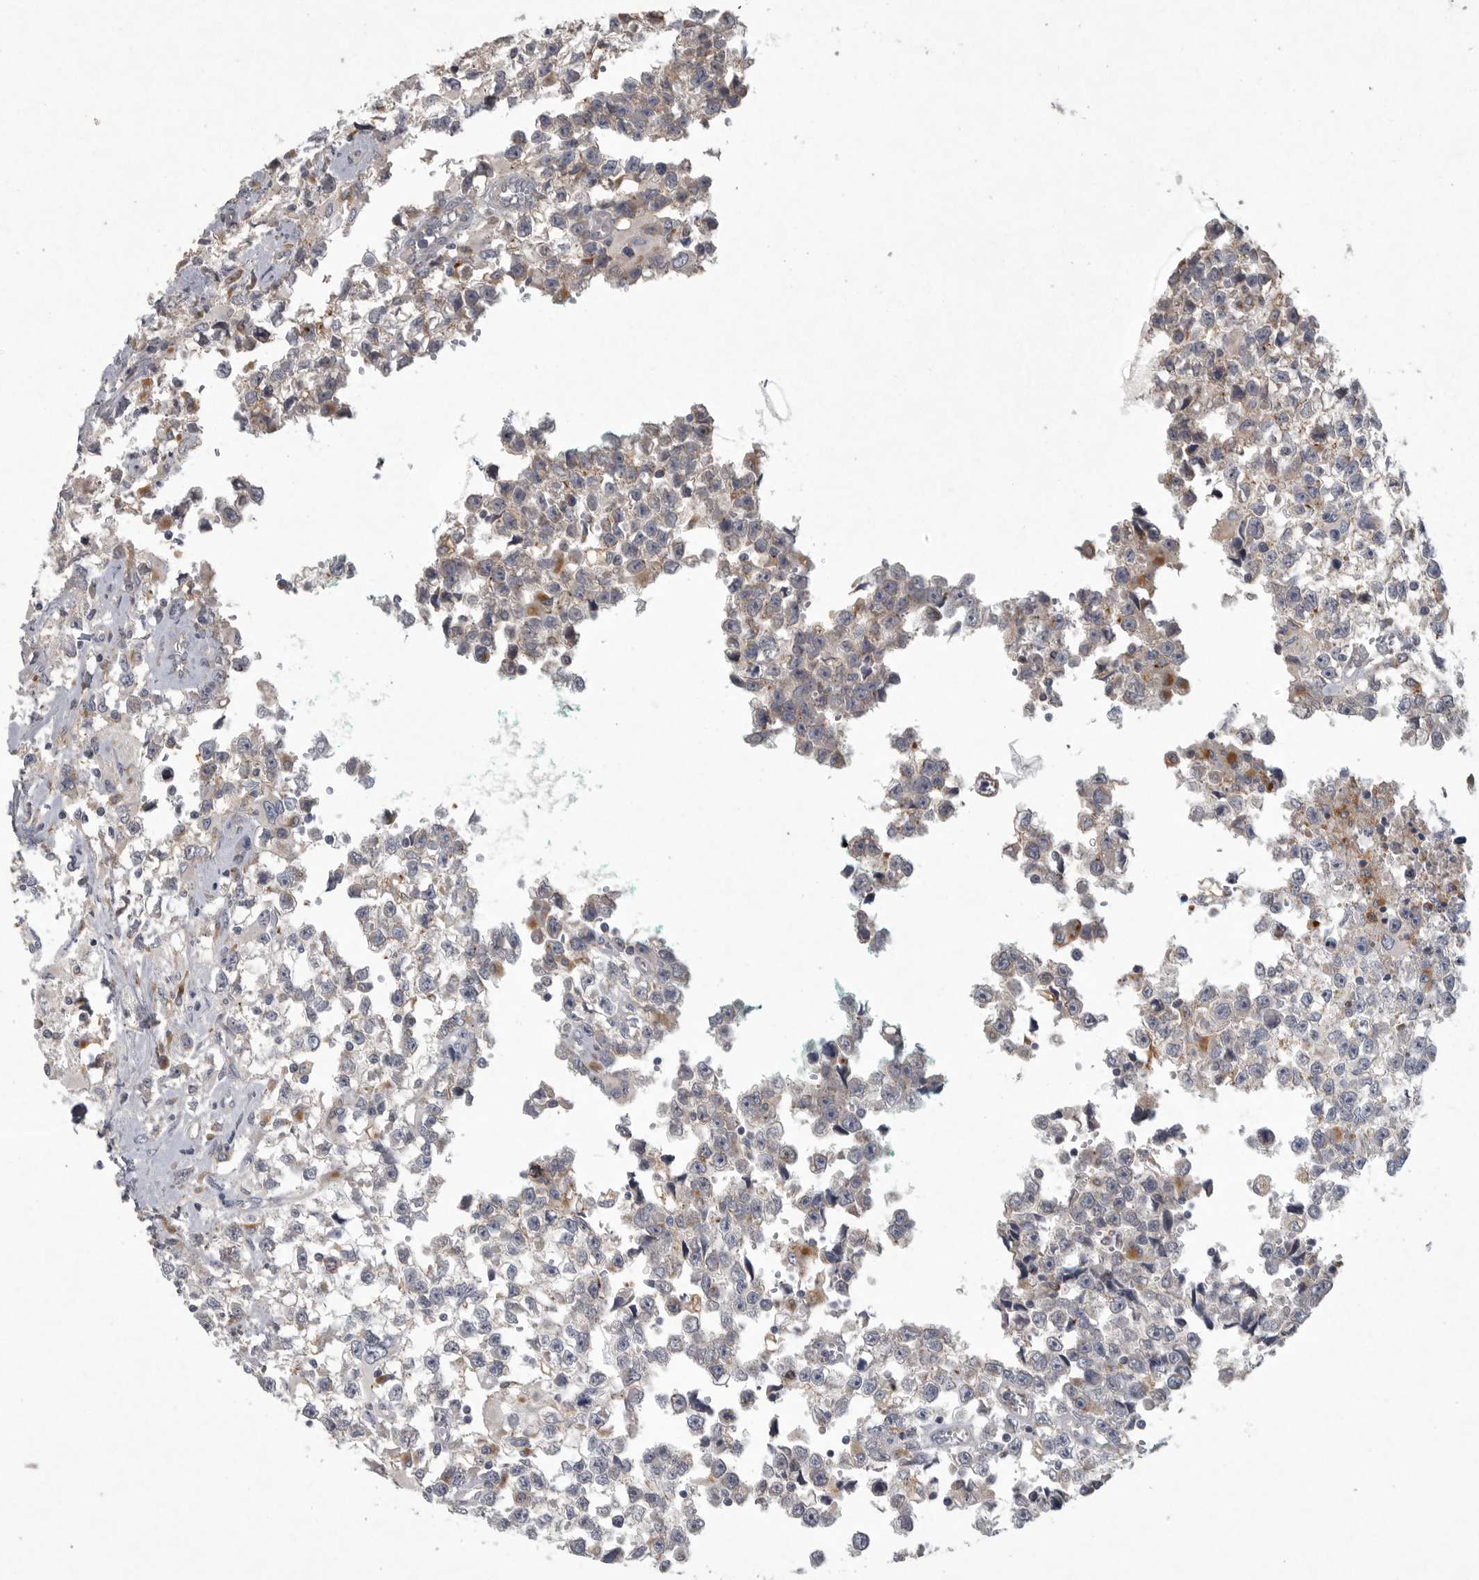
{"staining": {"intensity": "negative", "quantity": "none", "location": "none"}, "tissue": "testis cancer", "cell_type": "Tumor cells", "image_type": "cancer", "snomed": [{"axis": "morphology", "description": "Seminoma, NOS"}, {"axis": "morphology", "description": "Carcinoma, Embryonal, NOS"}, {"axis": "topography", "description": "Testis"}], "caption": "Tumor cells show no significant expression in seminoma (testis). (DAB (3,3'-diaminobenzidine) immunohistochemistry visualized using brightfield microscopy, high magnification).", "gene": "LAMTOR3", "patient": {"sex": "male", "age": 51}}